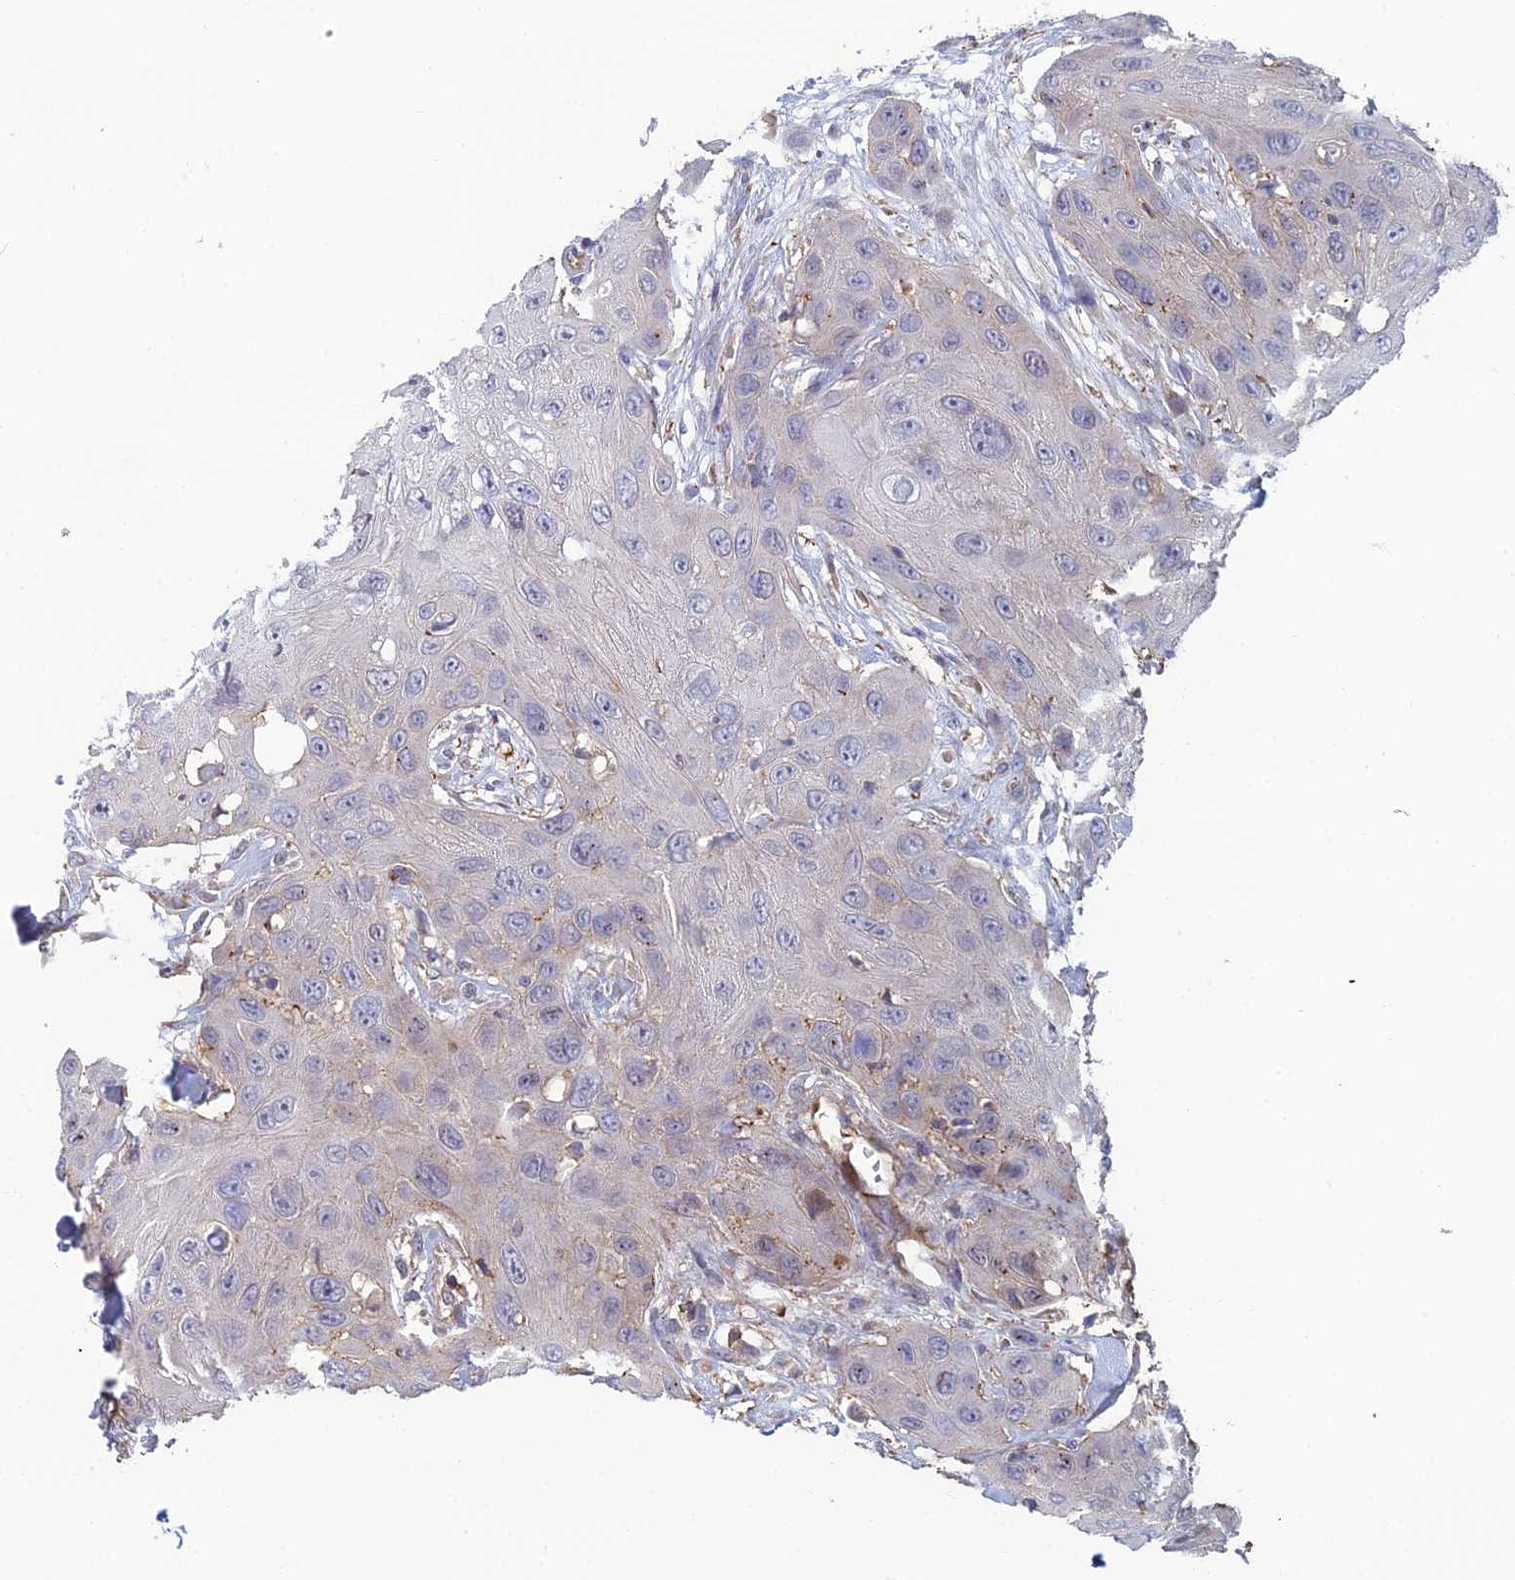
{"staining": {"intensity": "negative", "quantity": "none", "location": "none"}, "tissue": "head and neck cancer", "cell_type": "Tumor cells", "image_type": "cancer", "snomed": [{"axis": "morphology", "description": "Squamous cell carcinoma, NOS"}, {"axis": "topography", "description": "Head-Neck"}], "caption": "This is a image of immunohistochemistry (IHC) staining of squamous cell carcinoma (head and neck), which shows no positivity in tumor cells.", "gene": "C15orf62", "patient": {"sex": "male", "age": 81}}